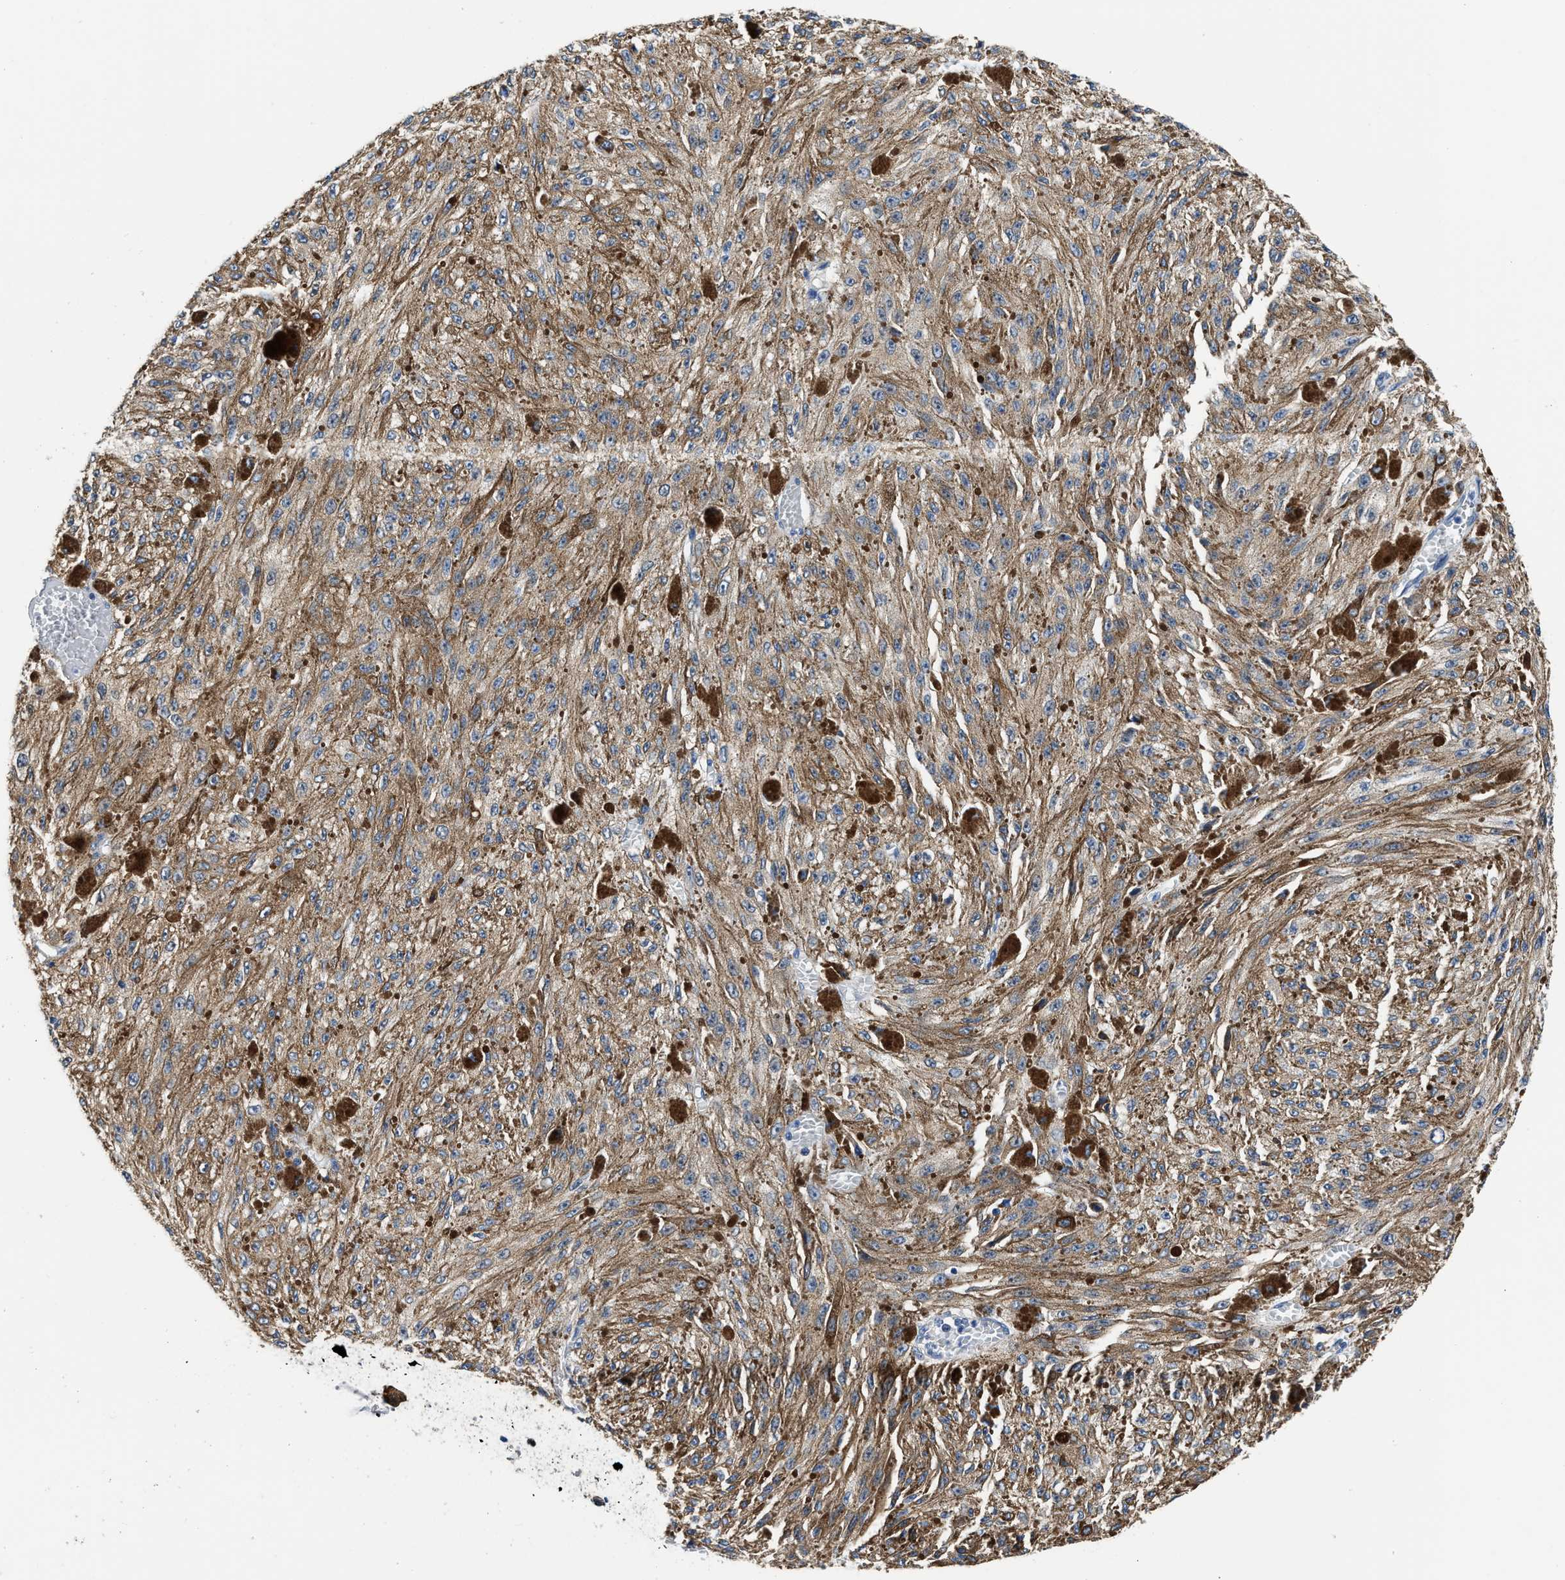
{"staining": {"intensity": "moderate", "quantity": ">75%", "location": "cytoplasmic/membranous"}, "tissue": "melanoma", "cell_type": "Tumor cells", "image_type": "cancer", "snomed": [{"axis": "morphology", "description": "Malignant melanoma, NOS"}, {"axis": "topography", "description": "Other"}], "caption": "Protein staining reveals moderate cytoplasmic/membranous staining in about >75% of tumor cells in melanoma.", "gene": "XPO5", "patient": {"sex": "male", "age": 79}}